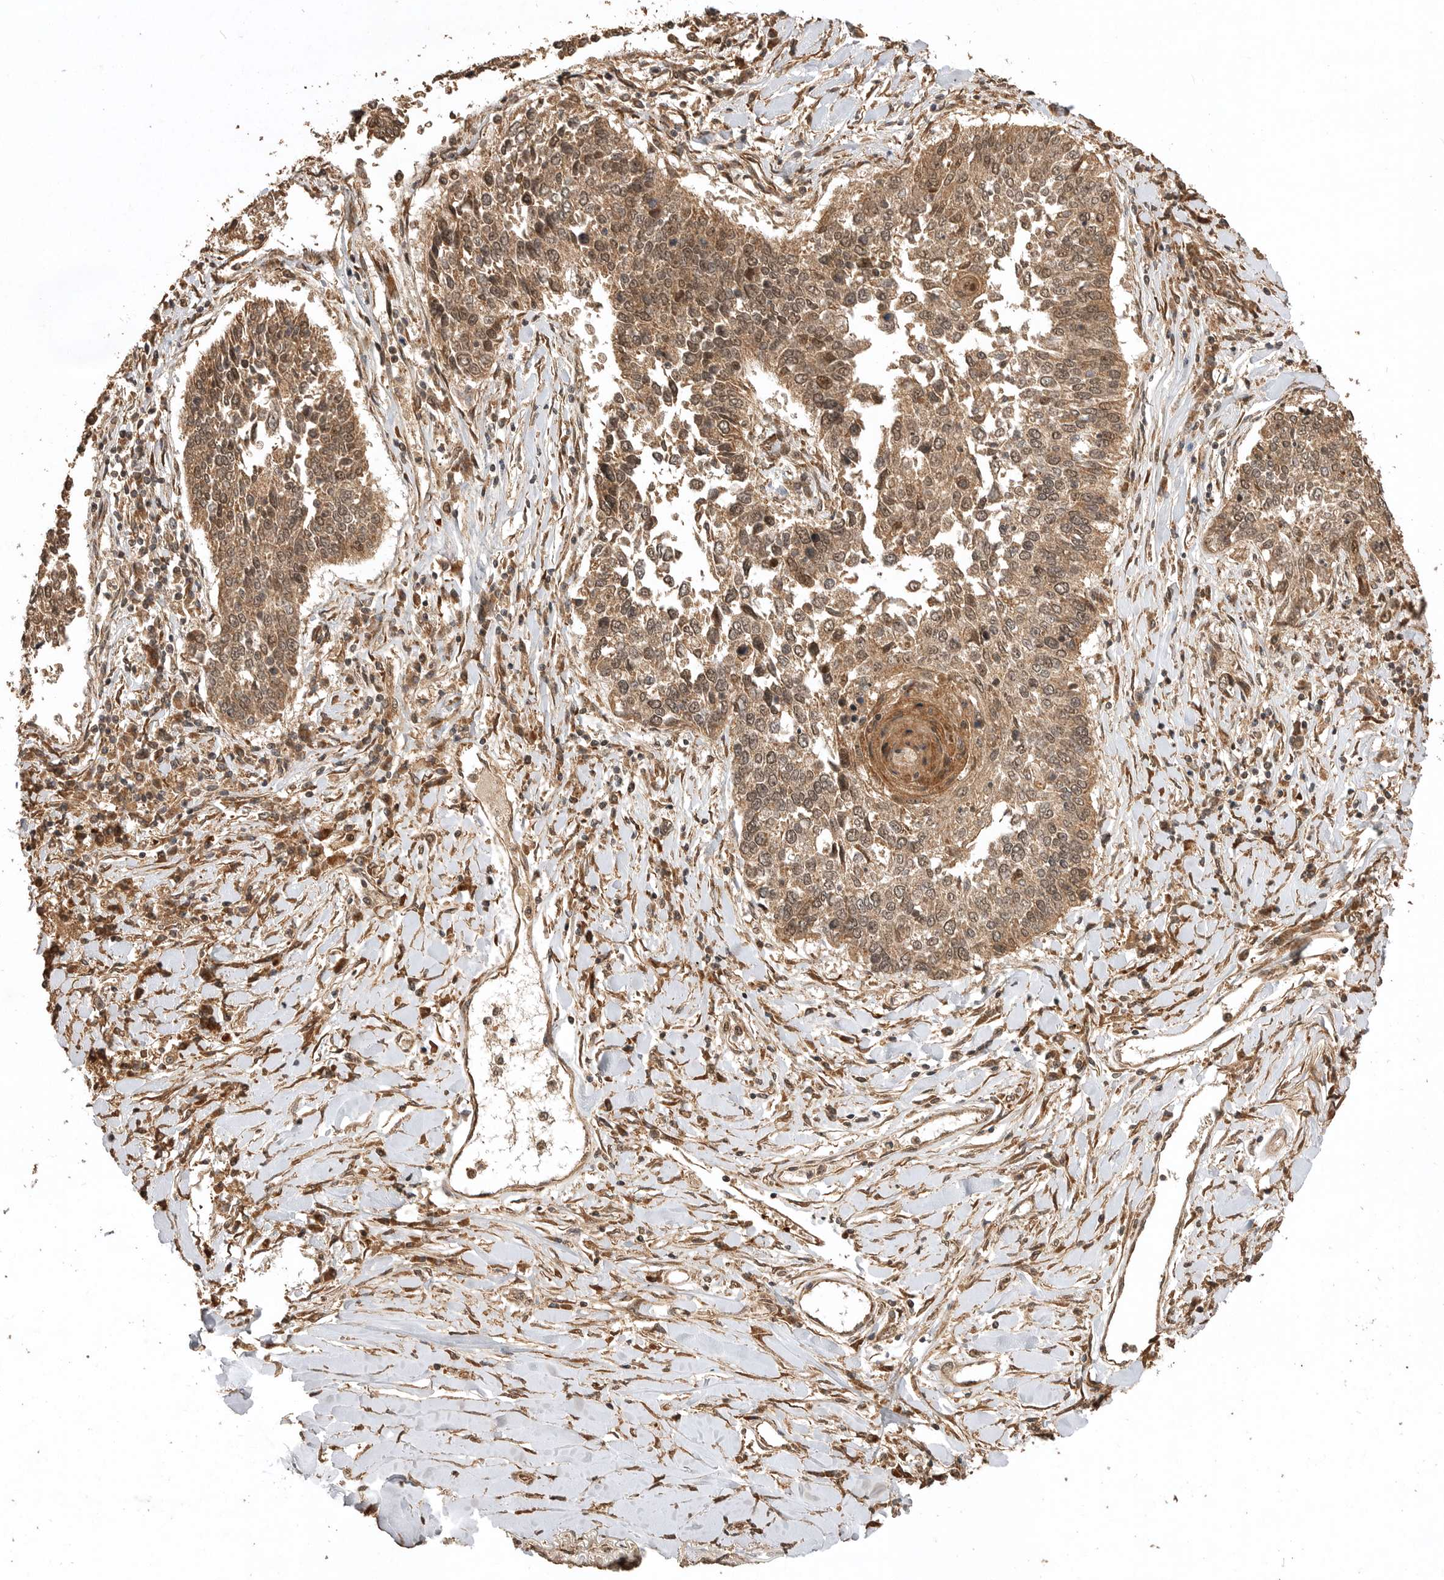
{"staining": {"intensity": "moderate", "quantity": ">75%", "location": "cytoplasmic/membranous,nuclear"}, "tissue": "lung cancer", "cell_type": "Tumor cells", "image_type": "cancer", "snomed": [{"axis": "morphology", "description": "Normal tissue, NOS"}, {"axis": "morphology", "description": "Squamous cell carcinoma, NOS"}, {"axis": "topography", "description": "Cartilage tissue"}, {"axis": "topography", "description": "Bronchus"}, {"axis": "topography", "description": "Lung"}, {"axis": "topography", "description": "Peripheral nerve tissue"}], "caption": "This image reveals IHC staining of human squamous cell carcinoma (lung), with medium moderate cytoplasmic/membranous and nuclear expression in approximately >75% of tumor cells.", "gene": "BOC", "patient": {"sex": "female", "age": 49}}